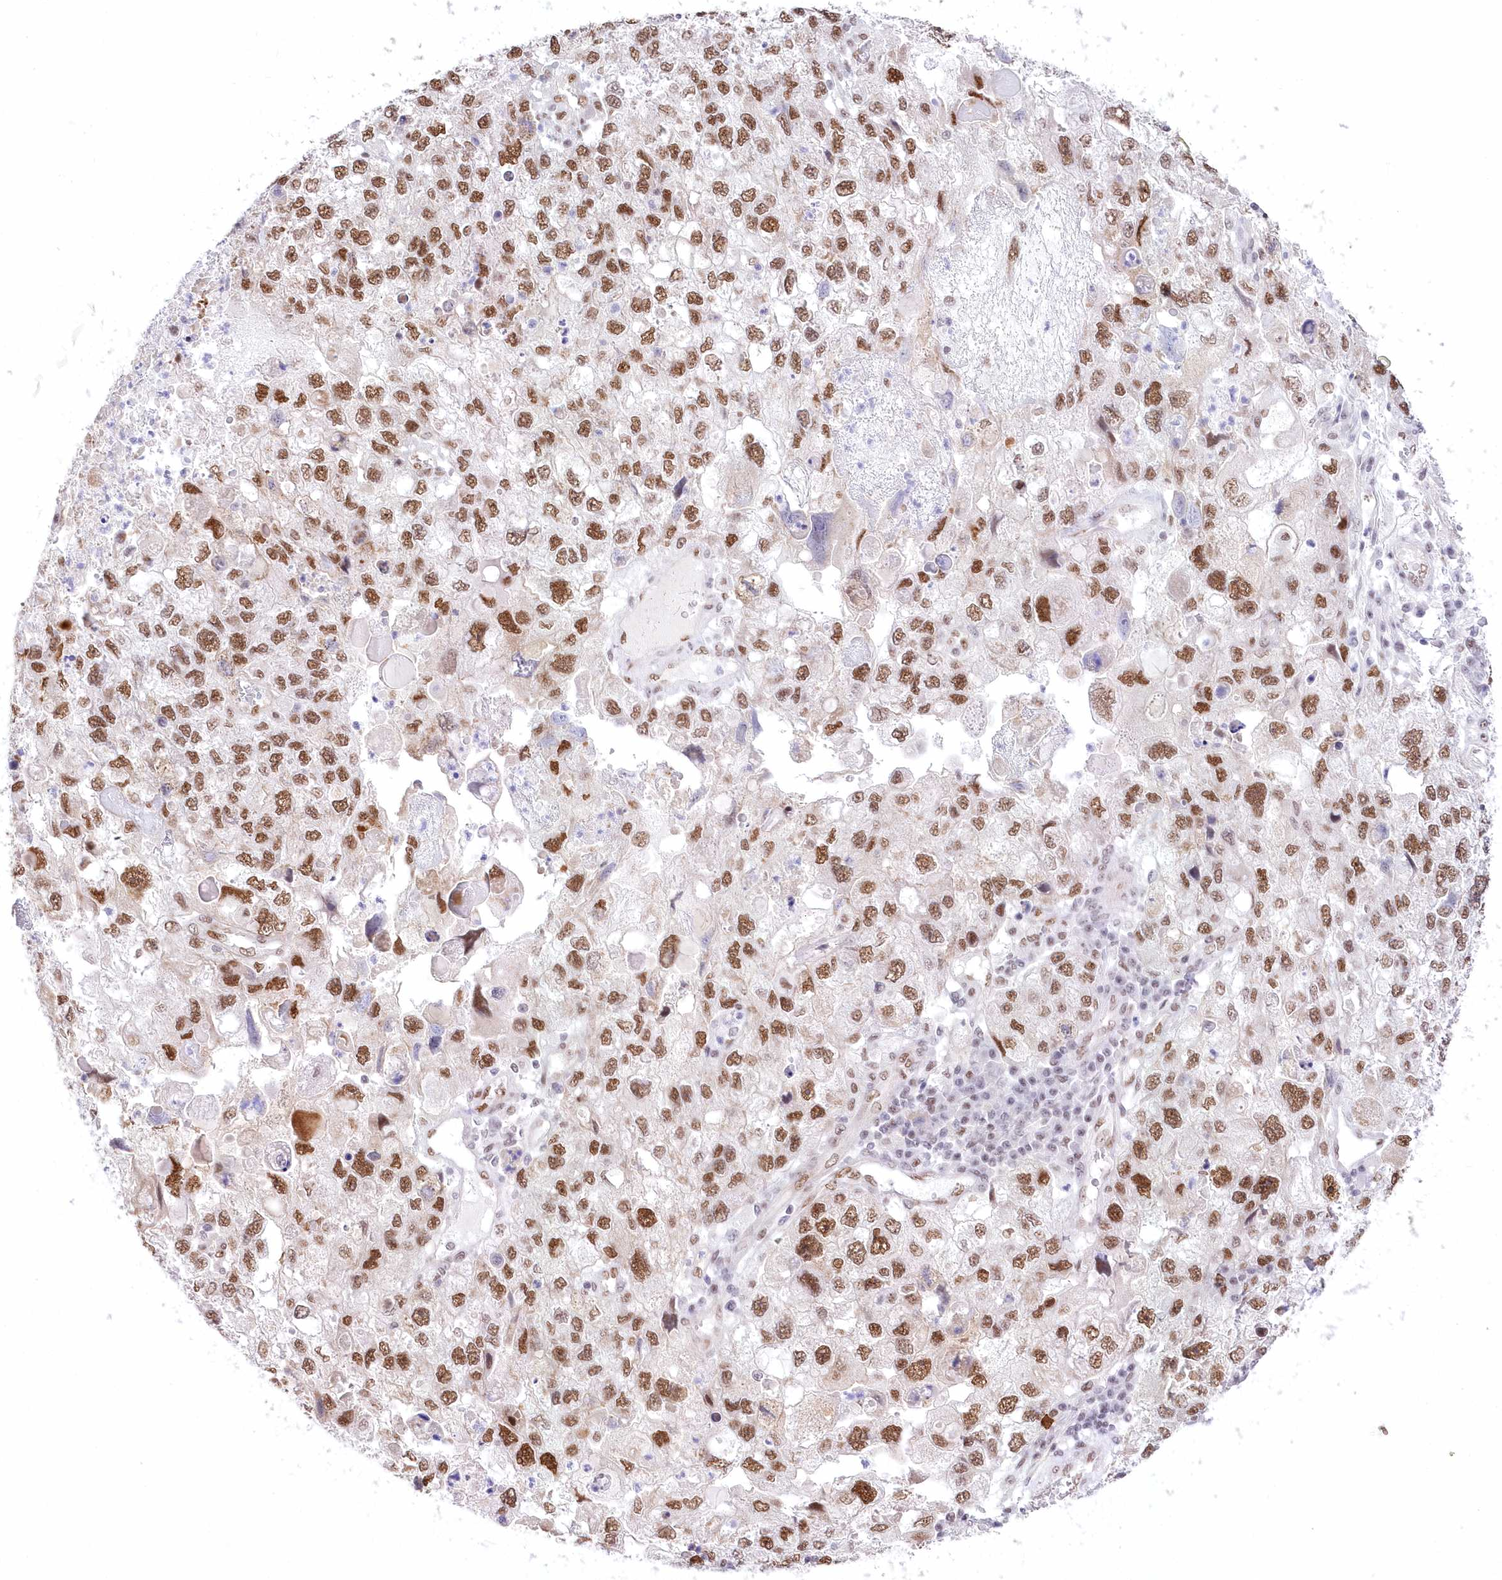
{"staining": {"intensity": "moderate", "quantity": ">75%", "location": "nuclear"}, "tissue": "endometrial cancer", "cell_type": "Tumor cells", "image_type": "cancer", "snomed": [{"axis": "morphology", "description": "Adenocarcinoma, NOS"}, {"axis": "topography", "description": "Endometrium"}], "caption": "Immunohistochemical staining of endometrial adenocarcinoma reveals moderate nuclear protein positivity in approximately >75% of tumor cells.", "gene": "NSUN2", "patient": {"sex": "female", "age": 49}}